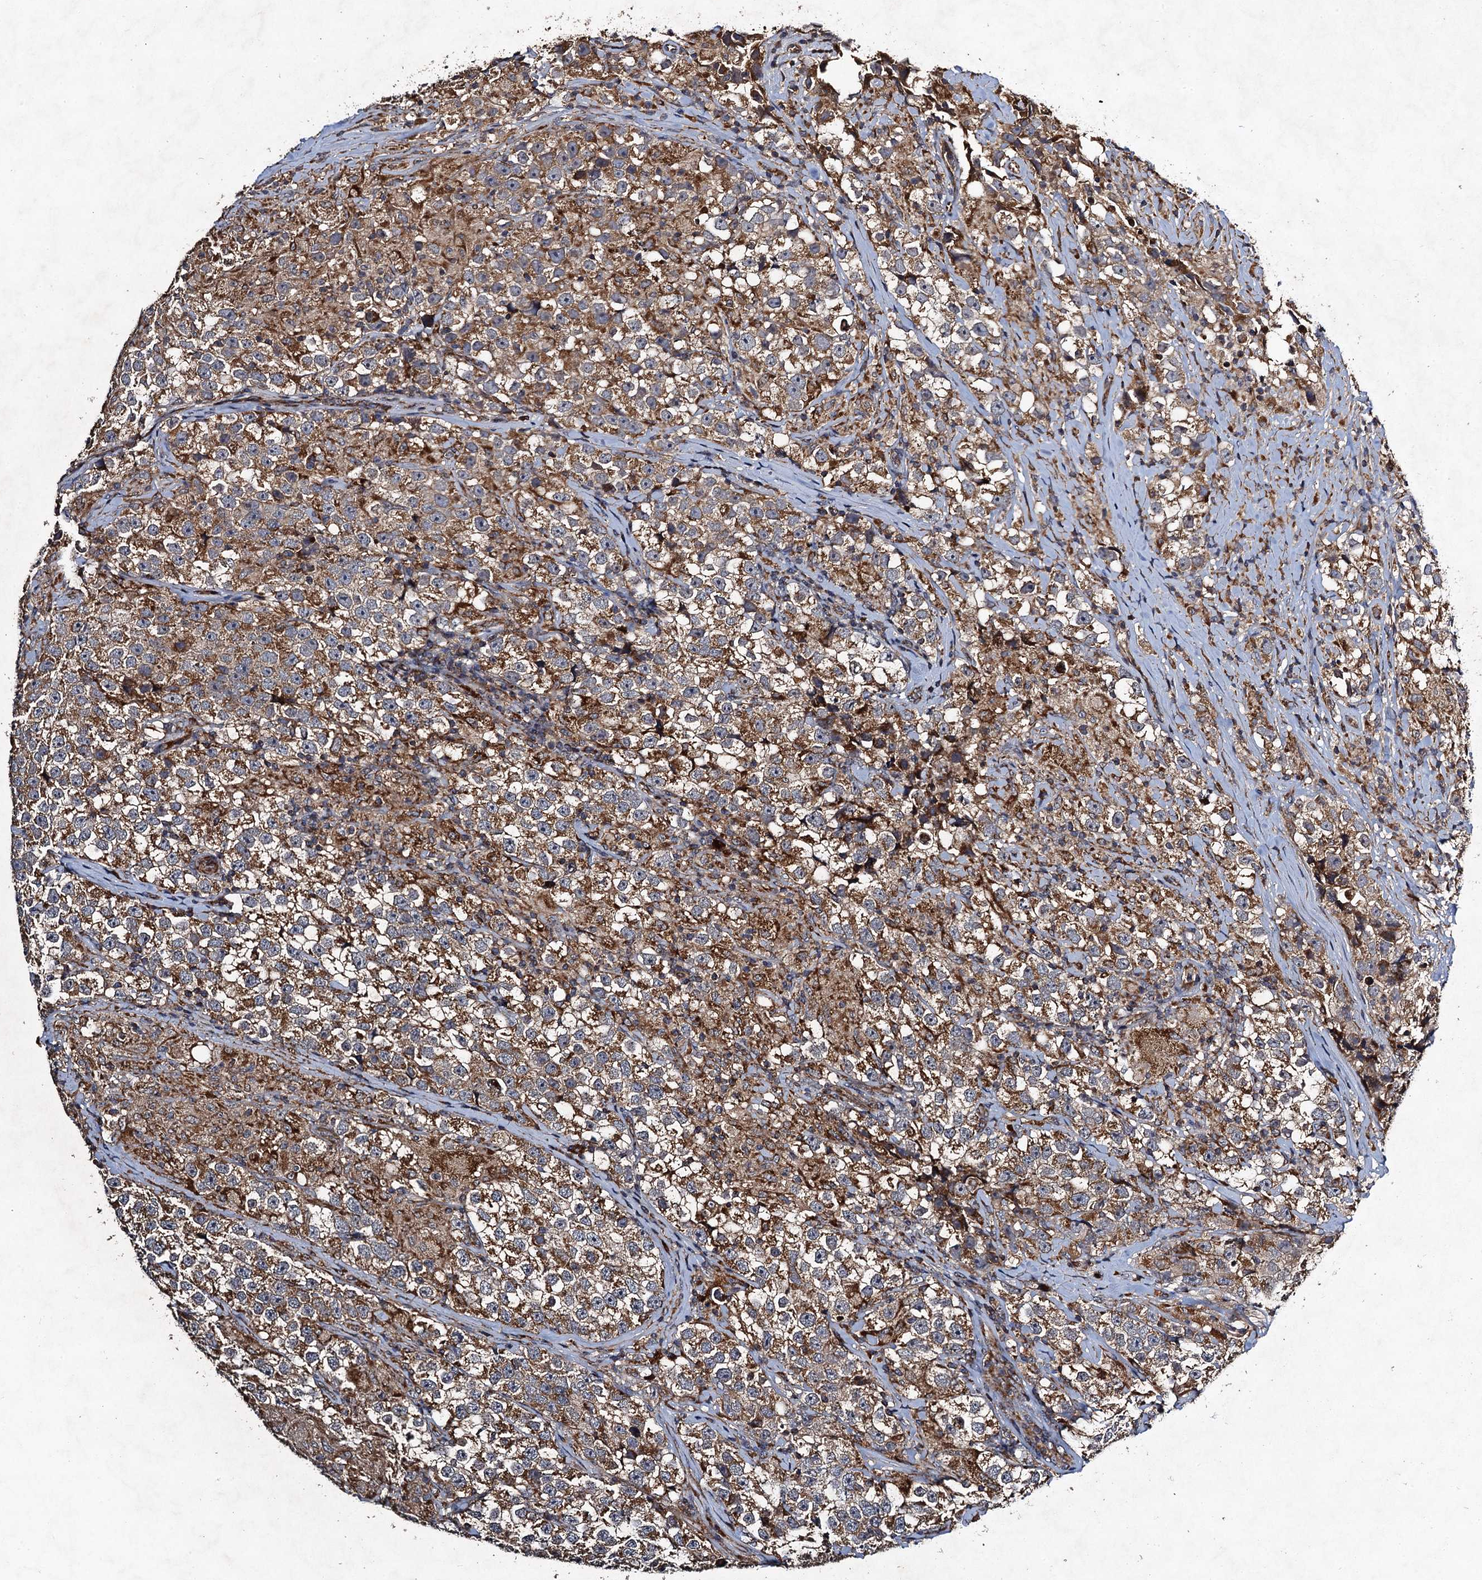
{"staining": {"intensity": "moderate", "quantity": ">75%", "location": "cytoplasmic/membranous"}, "tissue": "testis cancer", "cell_type": "Tumor cells", "image_type": "cancer", "snomed": [{"axis": "morphology", "description": "Seminoma, NOS"}, {"axis": "topography", "description": "Testis"}], "caption": "This micrograph exhibits IHC staining of testis cancer, with medium moderate cytoplasmic/membranous expression in approximately >75% of tumor cells.", "gene": "NDUFA13", "patient": {"sex": "male", "age": 46}}